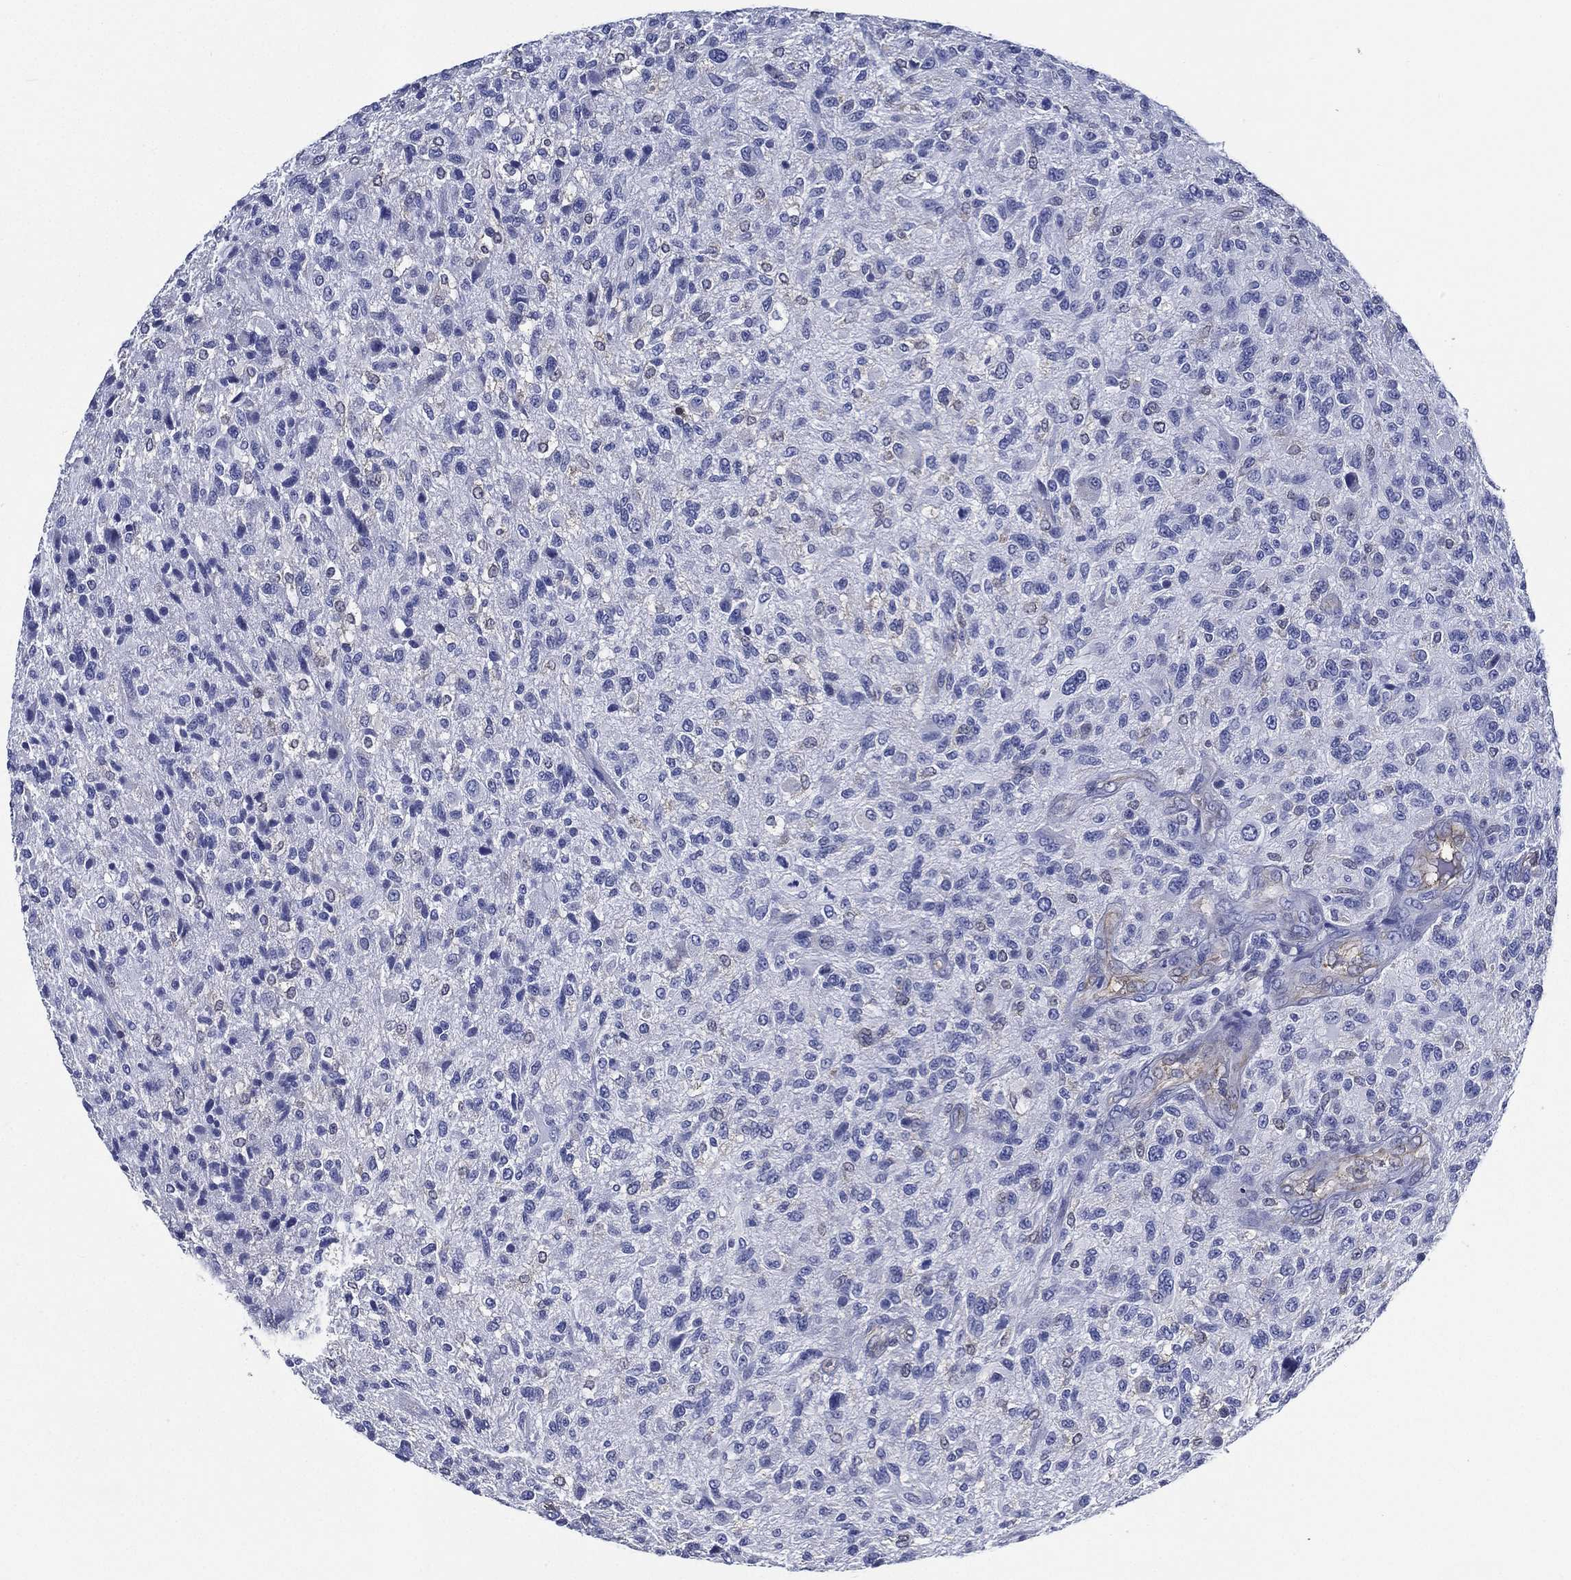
{"staining": {"intensity": "negative", "quantity": "none", "location": "none"}, "tissue": "glioma", "cell_type": "Tumor cells", "image_type": "cancer", "snomed": [{"axis": "morphology", "description": "Glioma, malignant, High grade"}, {"axis": "topography", "description": "Brain"}], "caption": "The image displays no significant expression in tumor cells of malignant glioma (high-grade).", "gene": "NEDD9", "patient": {"sex": "male", "age": 47}}